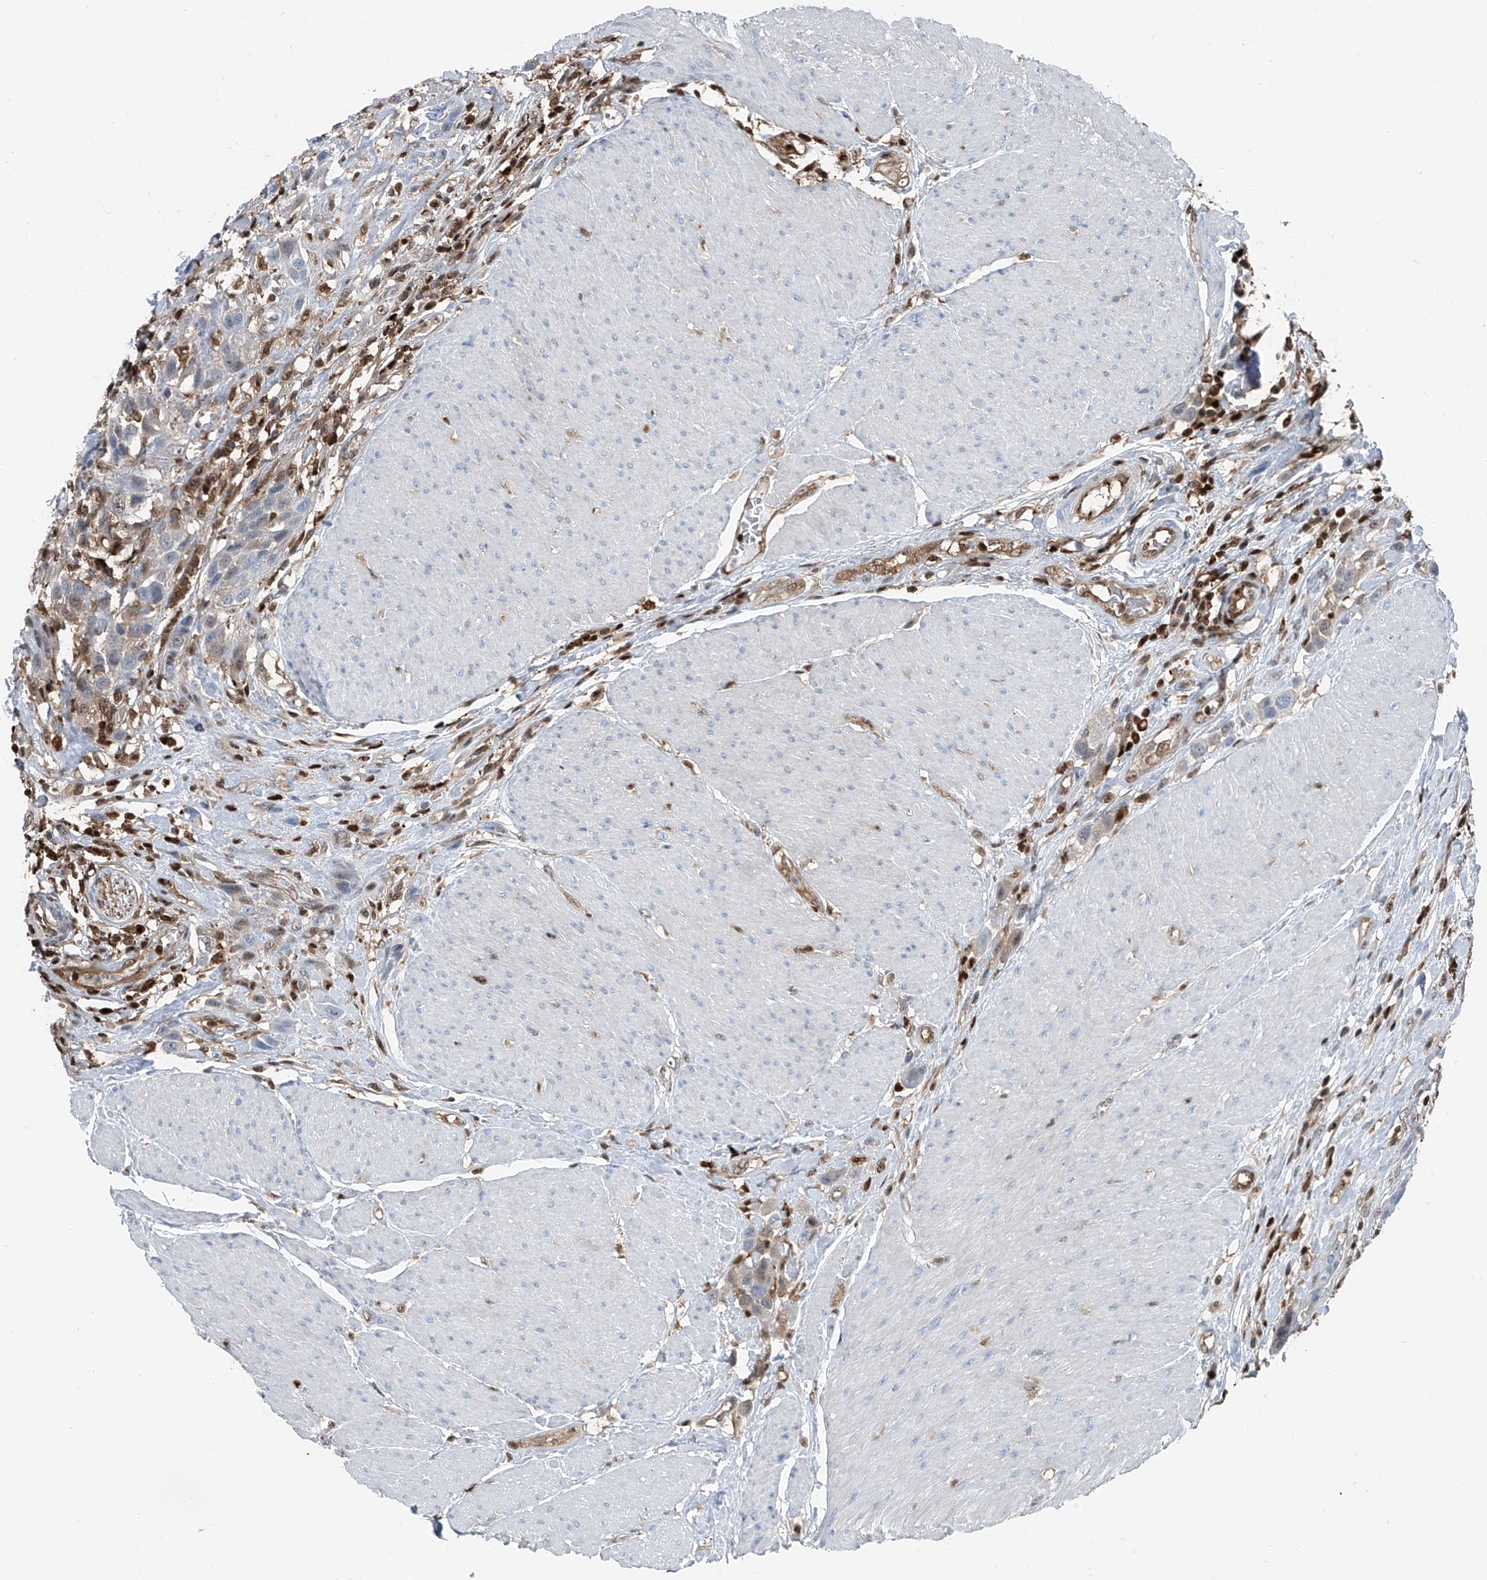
{"staining": {"intensity": "negative", "quantity": "none", "location": "none"}, "tissue": "urothelial cancer", "cell_type": "Tumor cells", "image_type": "cancer", "snomed": [{"axis": "morphology", "description": "Urothelial carcinoma, High grade"}, {"axis": "topography", "description": "Urinary bladder"}], "caption": "Protein analysis of high-grade urothelial carcinoma exhibits no significant positivity in tumor cells.", "gene": "PSMB10", "patient": {"sex": "male", "age": 50}}